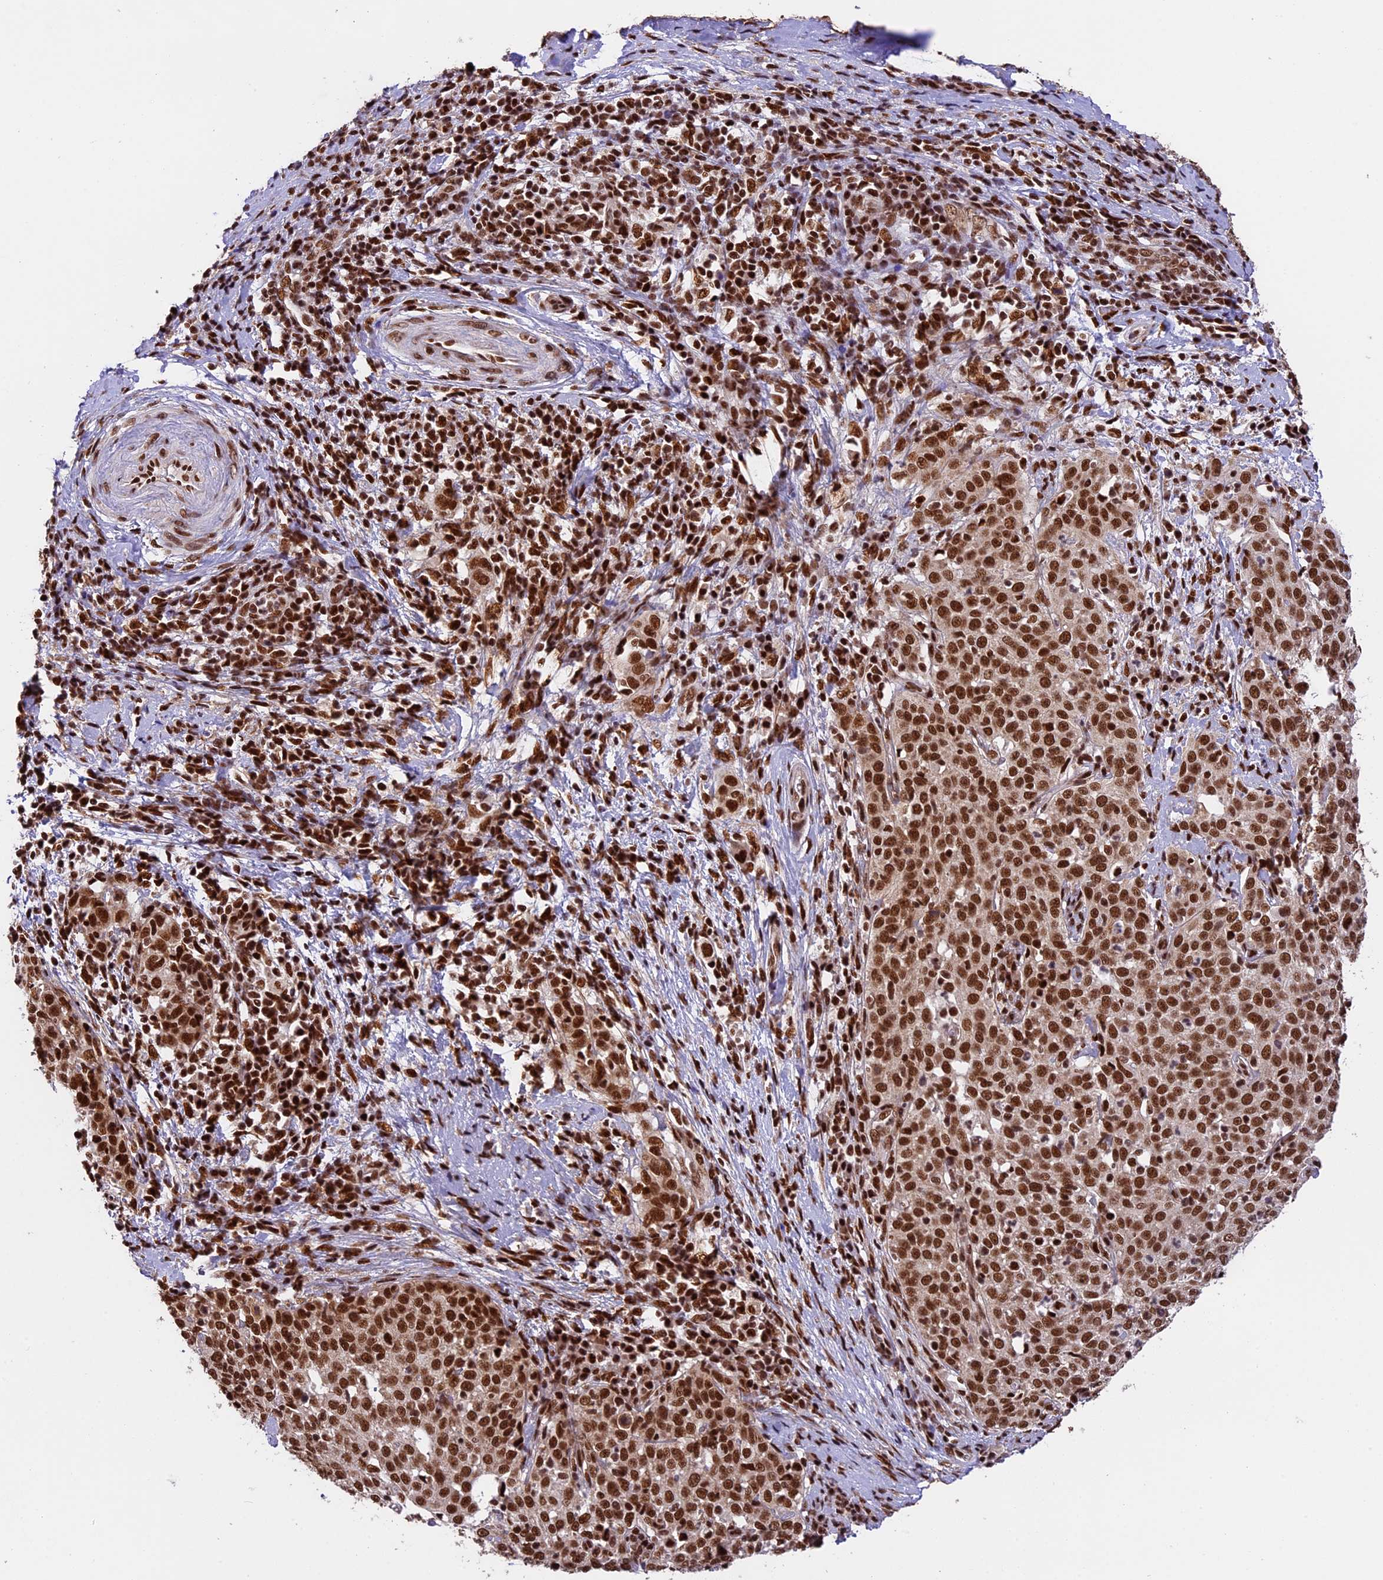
{"staining": {"intensity": "strong", "quantity": ">75%", "location": "nuclear"}, "tissue": "cervical cancer", "cell_type": "Tumor cells", "image_type": "cancer", "snomed": [{"axis": "morphology", "description": "Squamous cell carcinoma, NOS"}, {"axis": "topography", "description": "Cervix"}], "caption": "The immunohistochemical stain shows strong nuclear staining in tumor cells of cervical cancer tissue.", "gene": "RAMAC", "patient": {"sex": "female", "age": 57}}